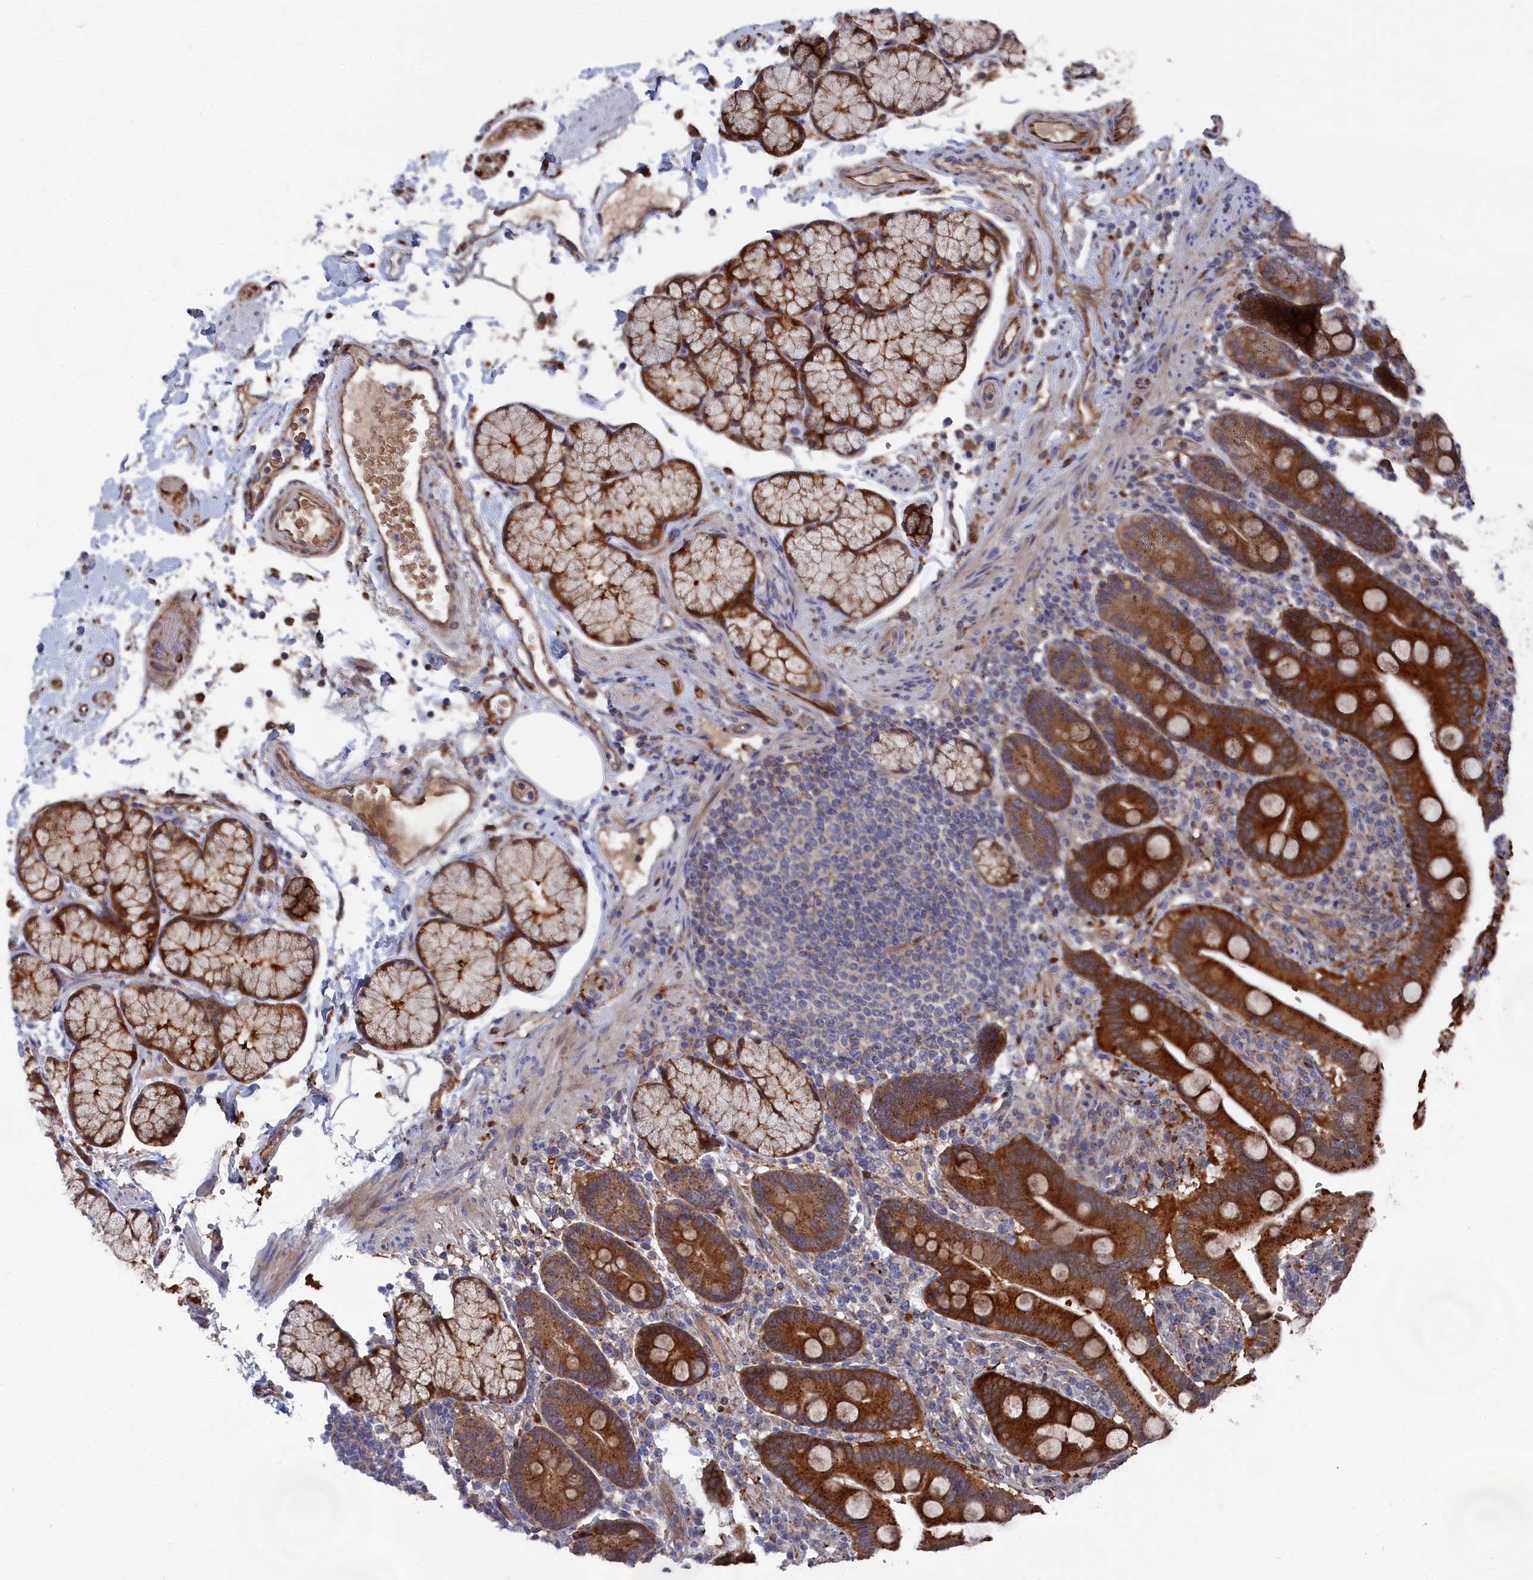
{"staining": {"intensity": "strong", "quantity": ">75%", "location": "cytoplasmic/membranous"}, "tissue": "duodenum", "cell_type": "Glandular cells", "image_type": "normal", "snomed": [{"axis": "morphology", "description": "Normal tissue, NOS"}, {"axis": "topography", "description": "Small intestine, NOS"}], "caption": "IHC staining of normal duodenum, which shows high levels of strong cytoplasmic/membranous positivity in approximately >75% of glandular cells indicating strong cytoplasmic/membranous protein positivity. The staining was performed using DAB (brown) for protein detection and nuclei were counterstained in hematoxylin (blue).", "gene": "SMG9", "patient": {"sex": "female", "age": 71}}